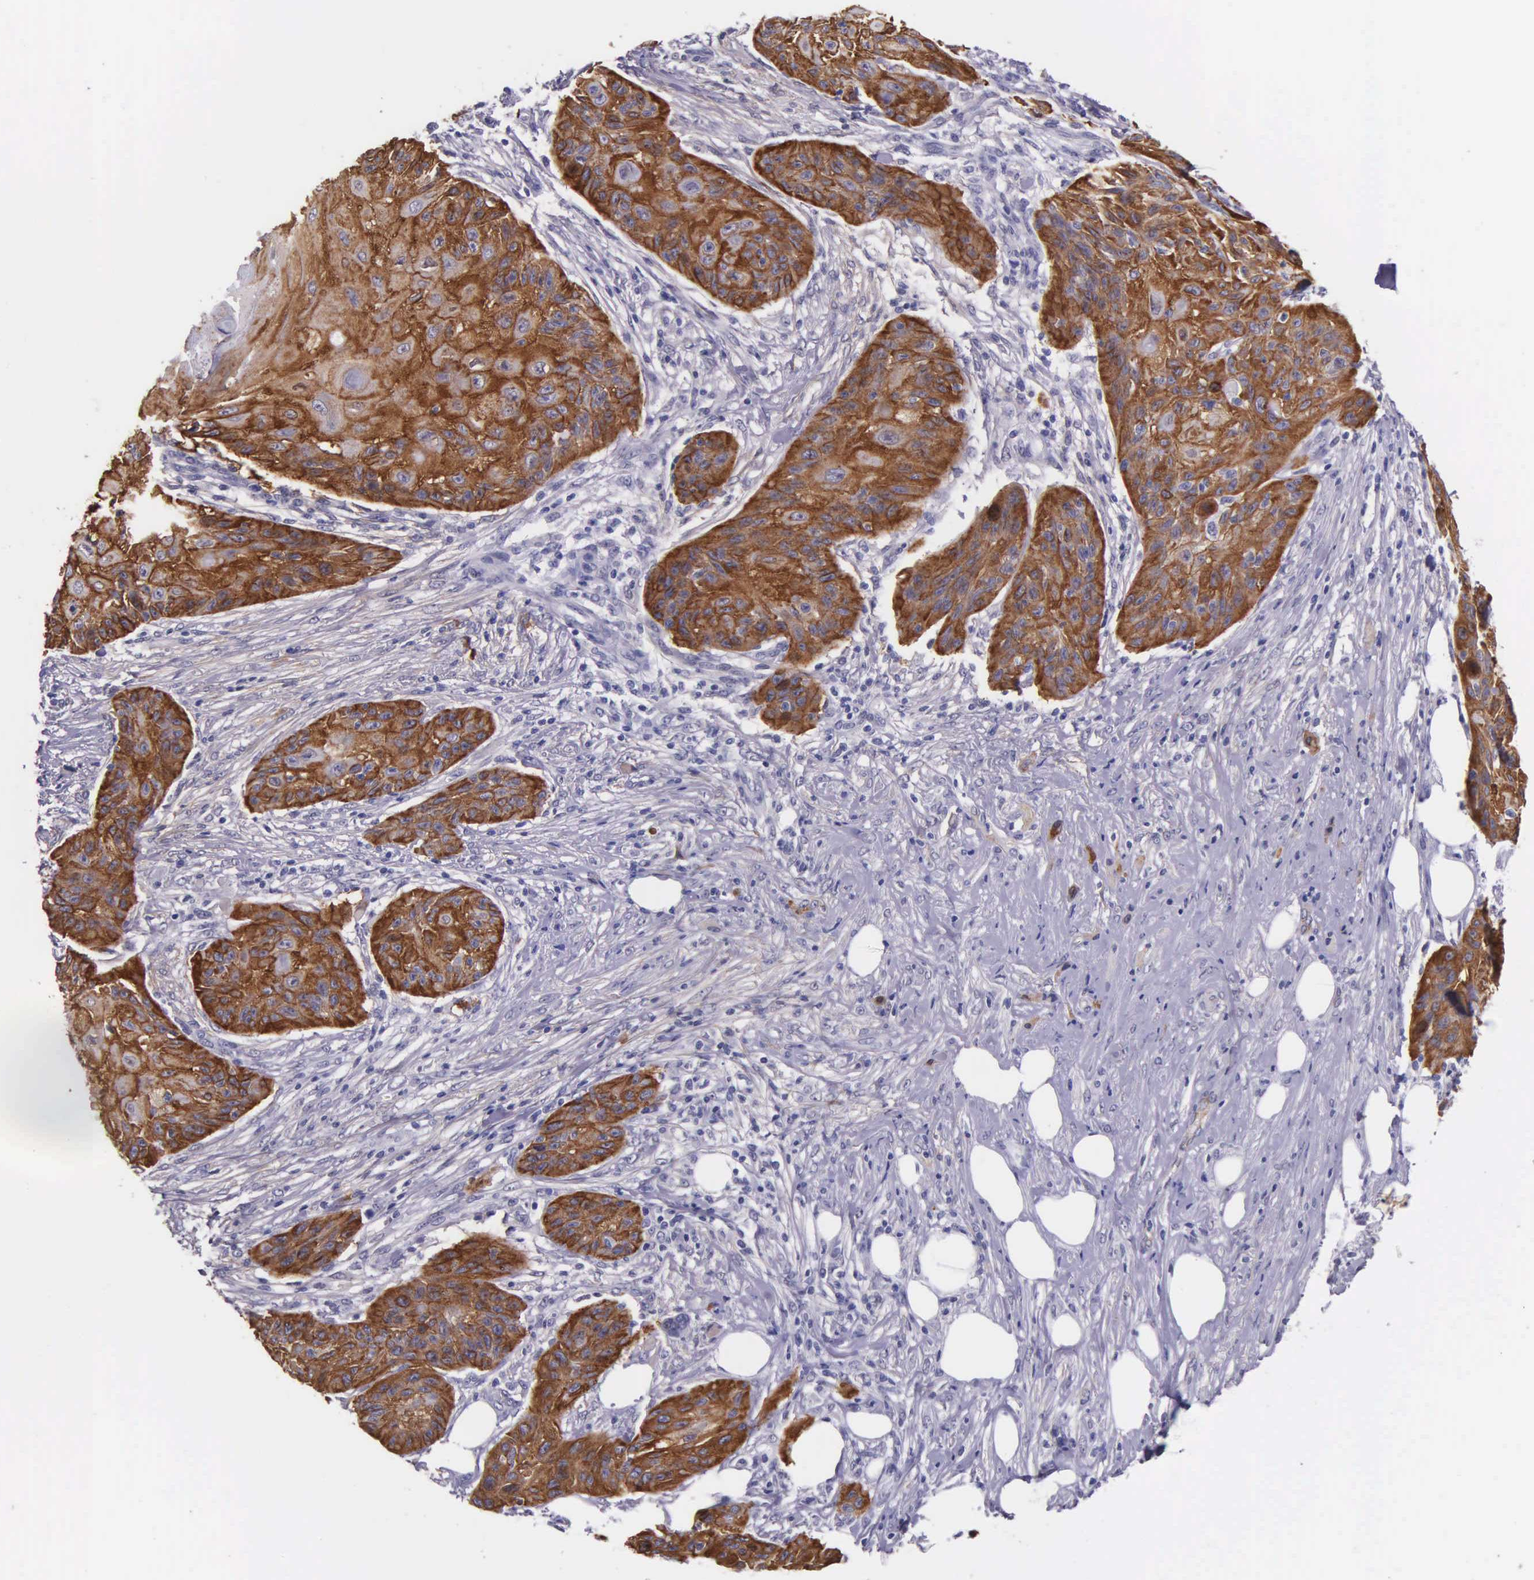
{"staining": {"intensity": "strong", "quantity": ">75%", "location": "cytoplasmic/membranous"}, "tissue": "skin cancer", "cell_type": "Tumor cells", "image_type": "cancer", "snomed": [{"axis": "morphology", "description": "Squamous cell carcinoma, NOS"}, {"axis": "topography", "description": "Skin"}], "caption": "Protein expression by immunohistochemistry (IHC) shows strong cytoplasmic/membranous positivity in approximately >75% of tumor cells in skin cancer.", "gene": "AHNAK2", "patient": {"sex": "female", "age": 88}}